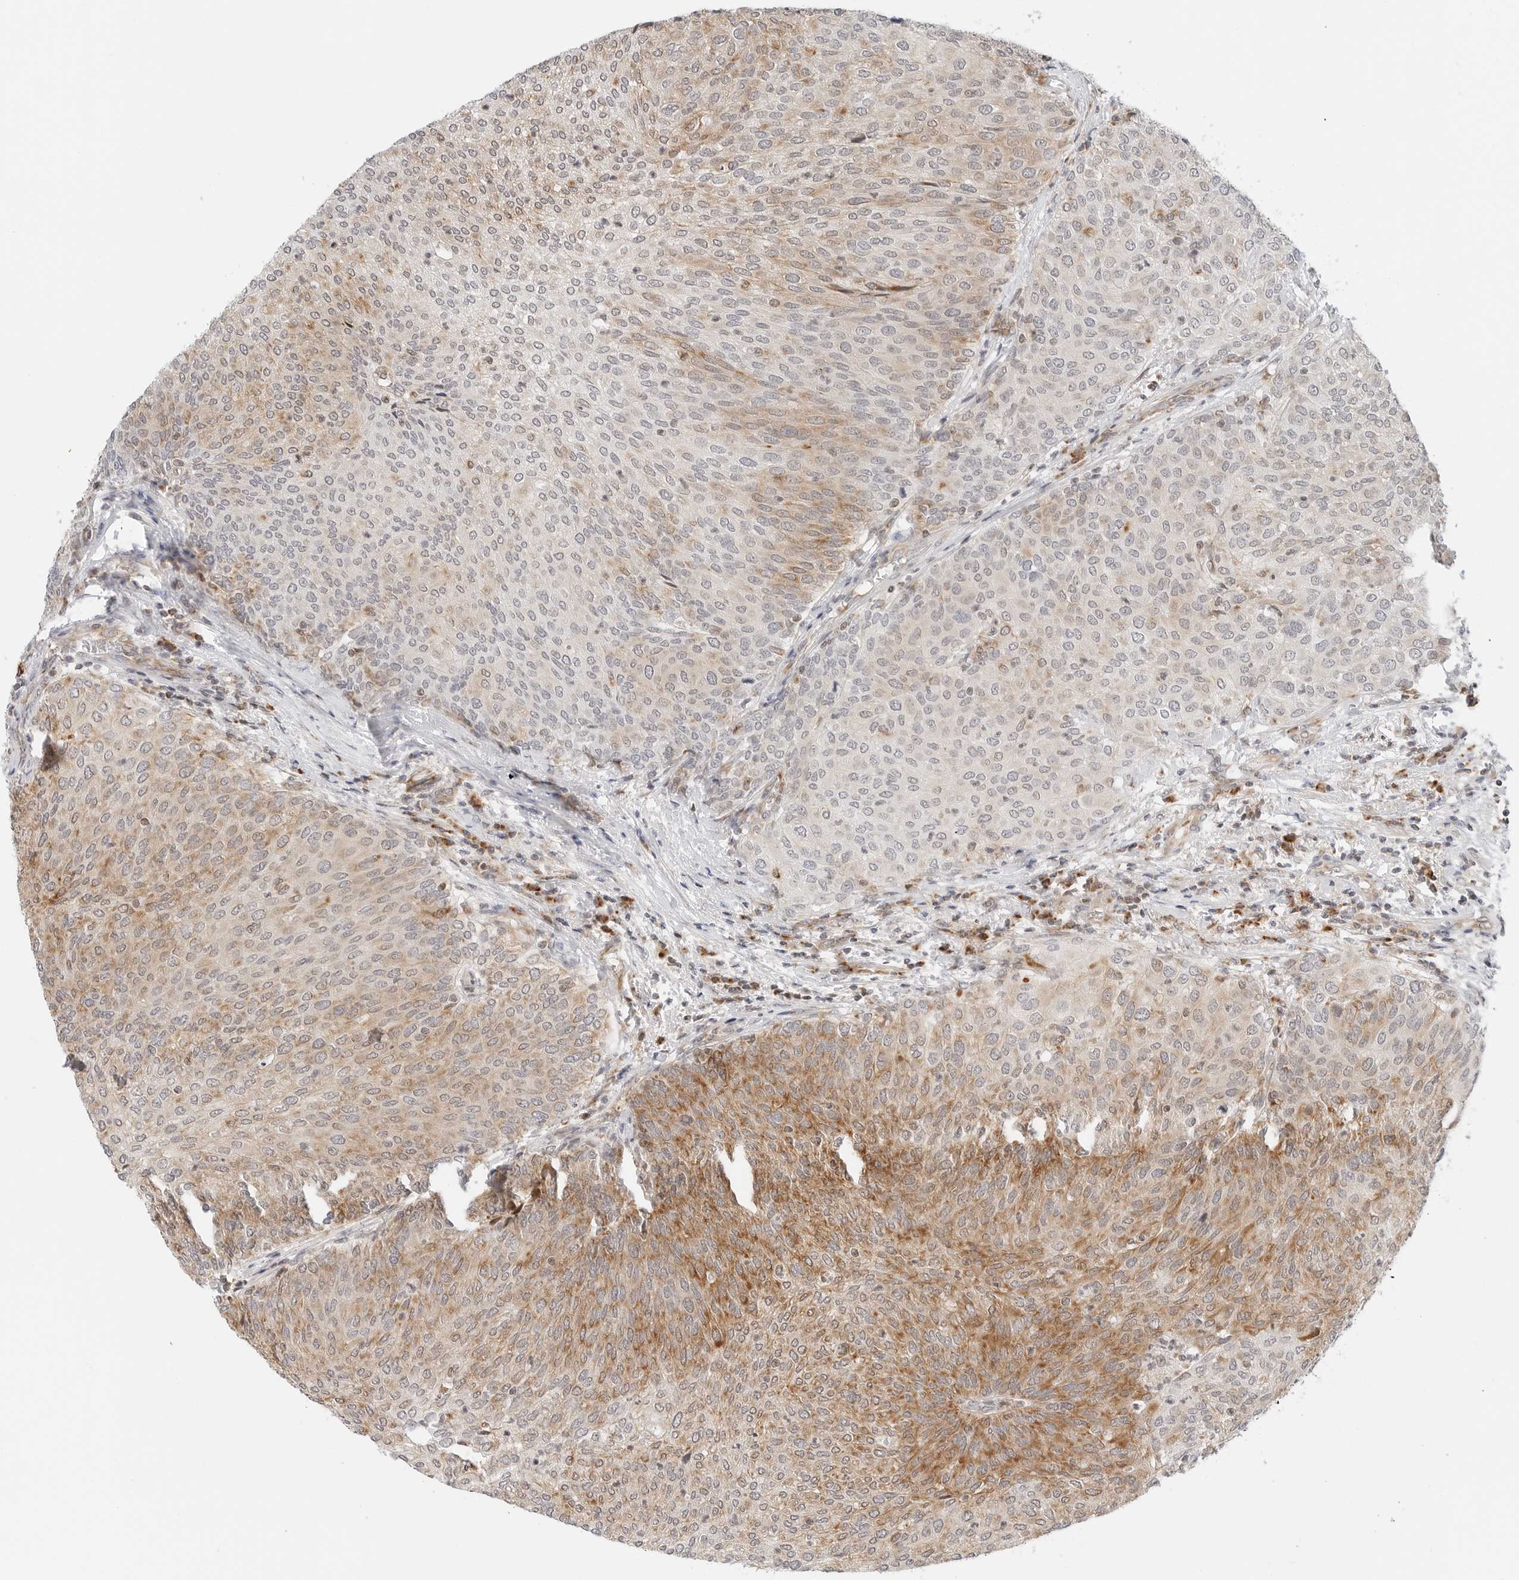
{"staining": {"intensity": "moderate", "quantity": "25%-75%", "location": "cytoplasmic/membranous"}, "tissue": "urothelial cancer", "cell_type": "Tumor cells", "image_type": "cancer", "snomed": [{"axis": "morphology", "description": "Urothelial carcinoma, Low grade"}, {"axis": "topography", "description": "Urinary bladder"}], "caption": "Moderate cytoplasmic/membranous protein staining is seen in about 25%-75% of tumor cells in low-grade urothelial carcinoma.", "gene": "DYRK4", "patient": {"sex": "female", "age": 79}}